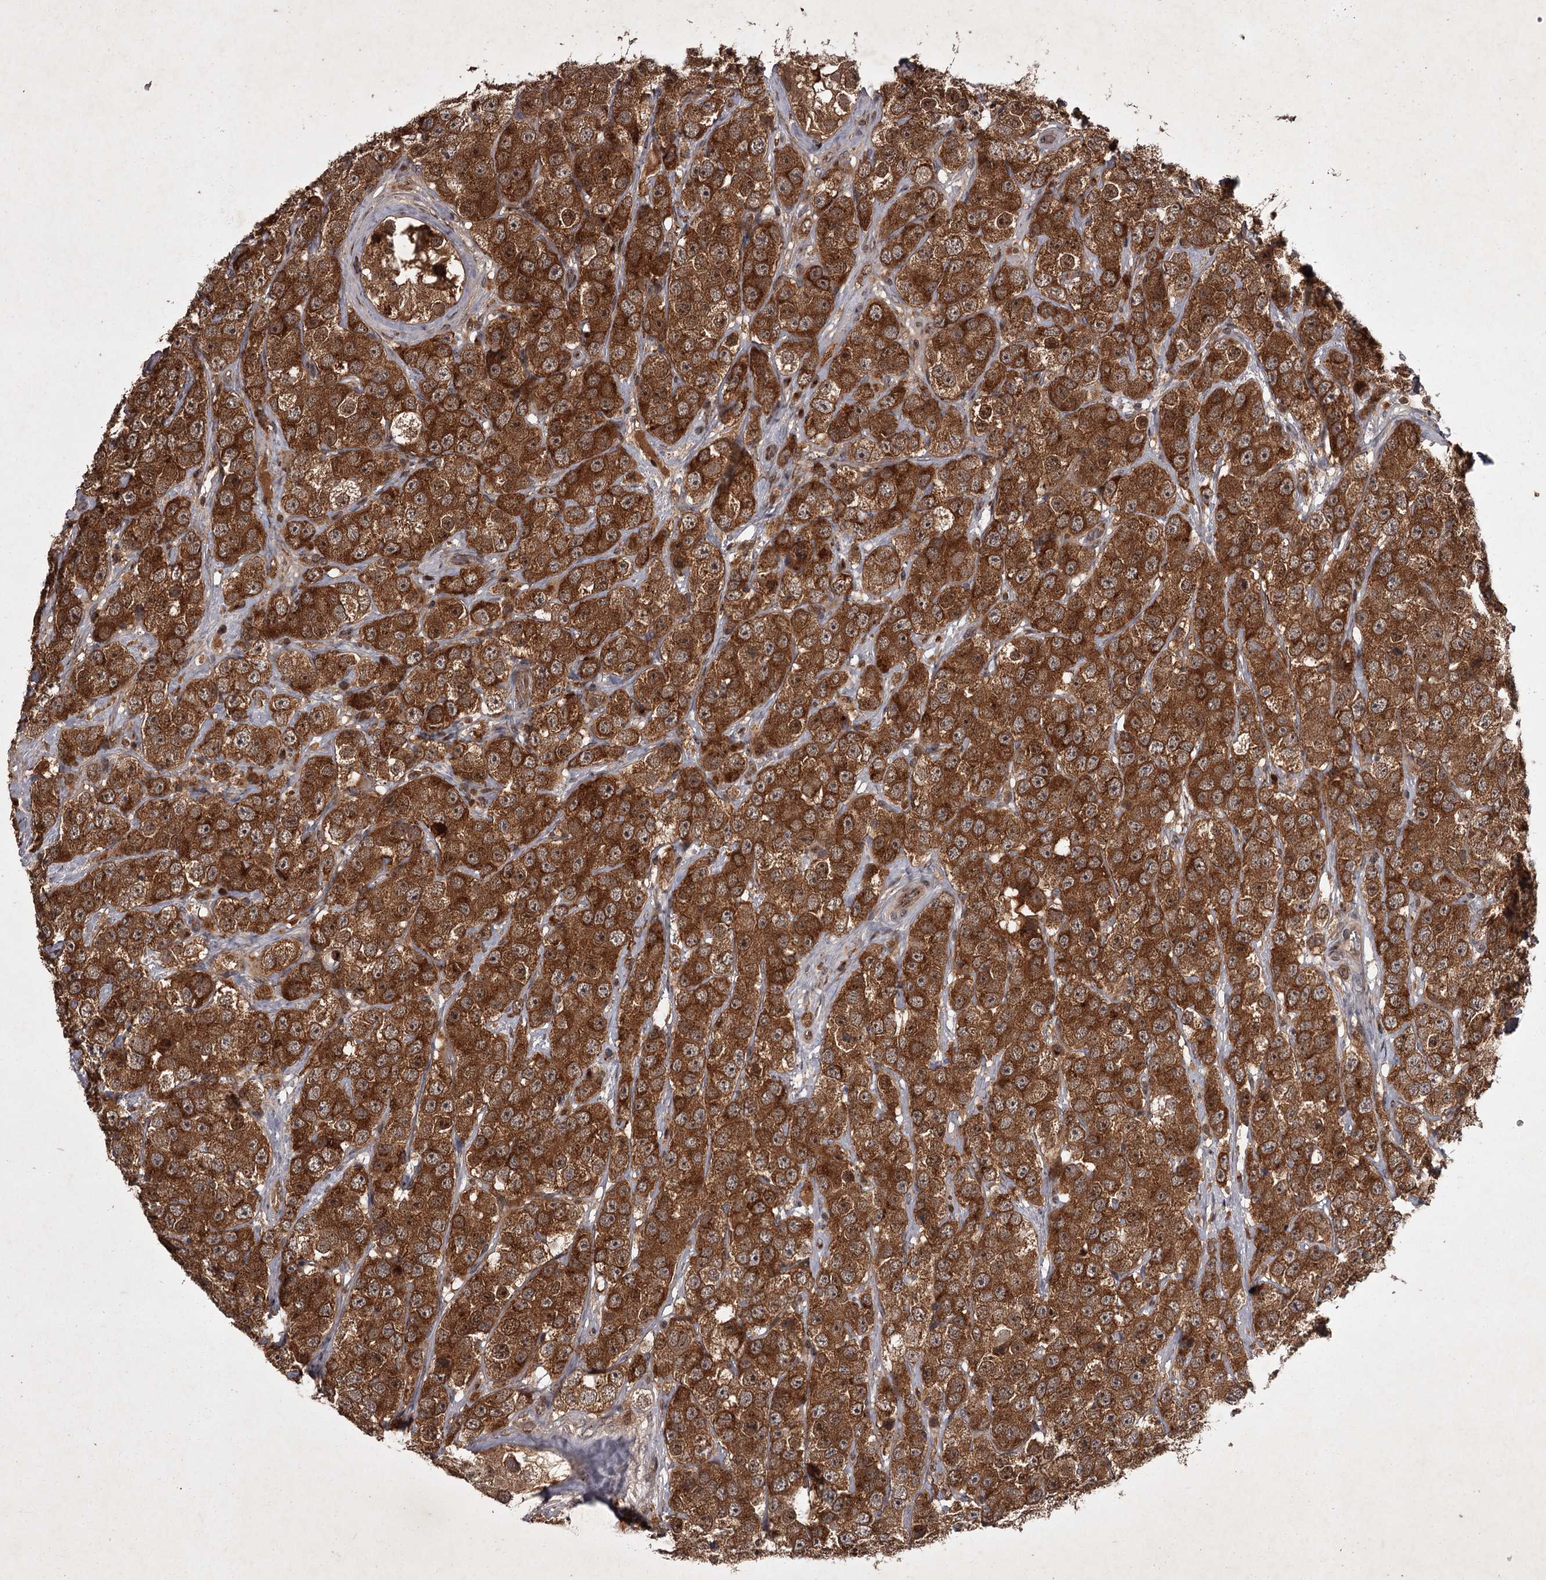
{"staining": {"intensity": "strong", "quantity": ">75%", "location": "cytoplasmic/membranous"}, "tissue": "testis cancer", "cell_type": "Tumor cells", "image_type": "cancer", "snomed": [{"axis": "morphology", "description": "Seminoma, NOS"}, {"axis": "topography", "description": "Testis"}], "caption": "Approximately >75% of tumor cells in testis cancer show strong cytoplasmic/membranous protein expression as visualized by brown immunohistochemical staining.", "gene": "TBC1D23", "patient": {"sex": "male", "age": 28}}